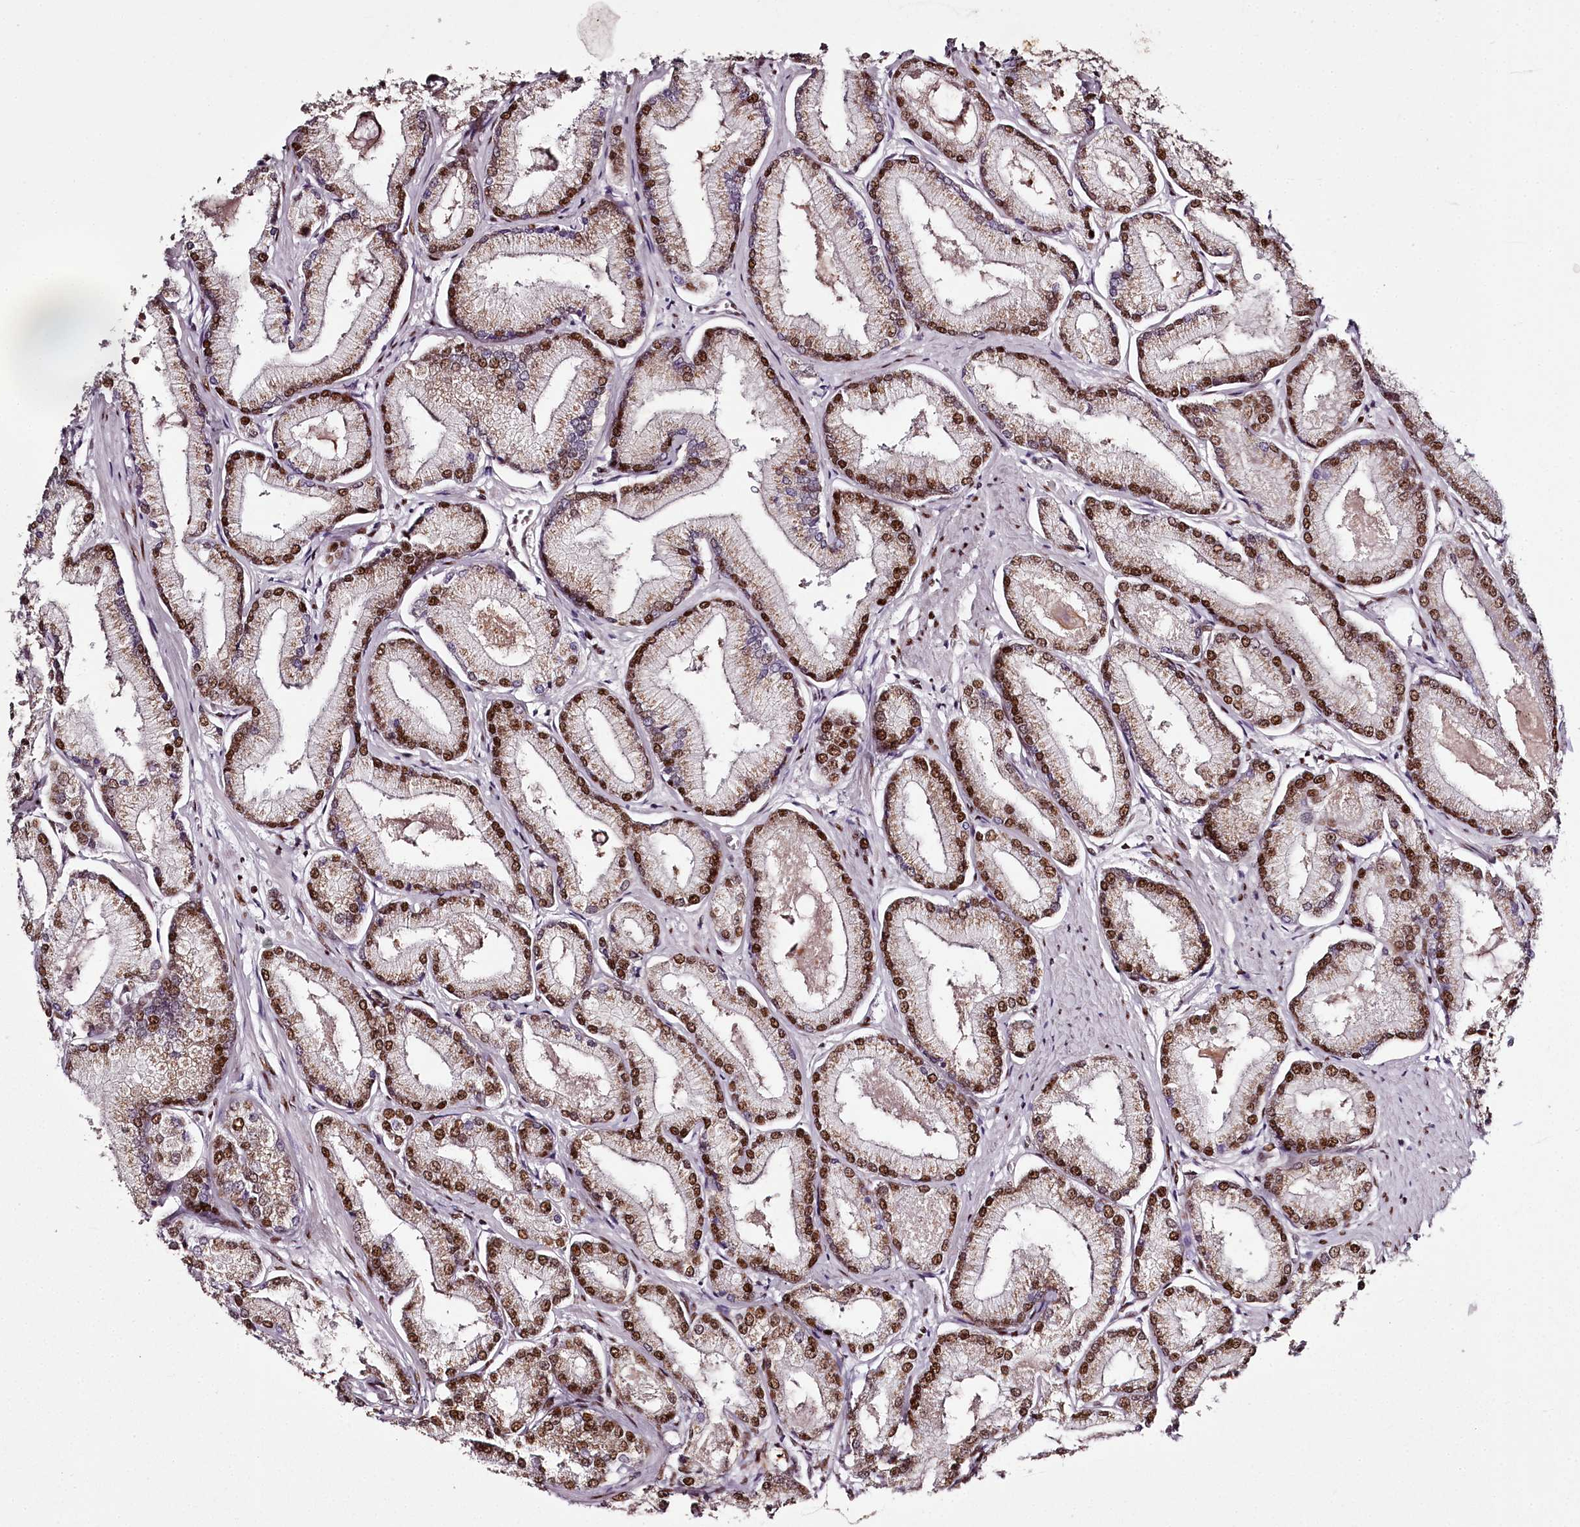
{"staining": {"intensity": "strong", "quantity": ">75%", "location": "nuclear"}, "tissue": "prostate cancer", "cell_type": "Tumor cells", "image_type": "cancer", "snomed": [{"axis": "morphology", "description": "Adenocarcinoma, Low grade"}, {"axis": "topography", "description": "Prostate"}], "caption": "High-magnification brightfield microscopy of prostate cancer stained with DAB (3,3'-diaminobenzidine) (brown) and counterstained with hematoxylin (blue). tumor cells exhibit strong nuclear expression is appreciated in approximately>75% of cells. (IHC, brightfield microscopy, high magnification).", "gene": "PSPC1", "patient": {"sex": "male", "age": 74}}